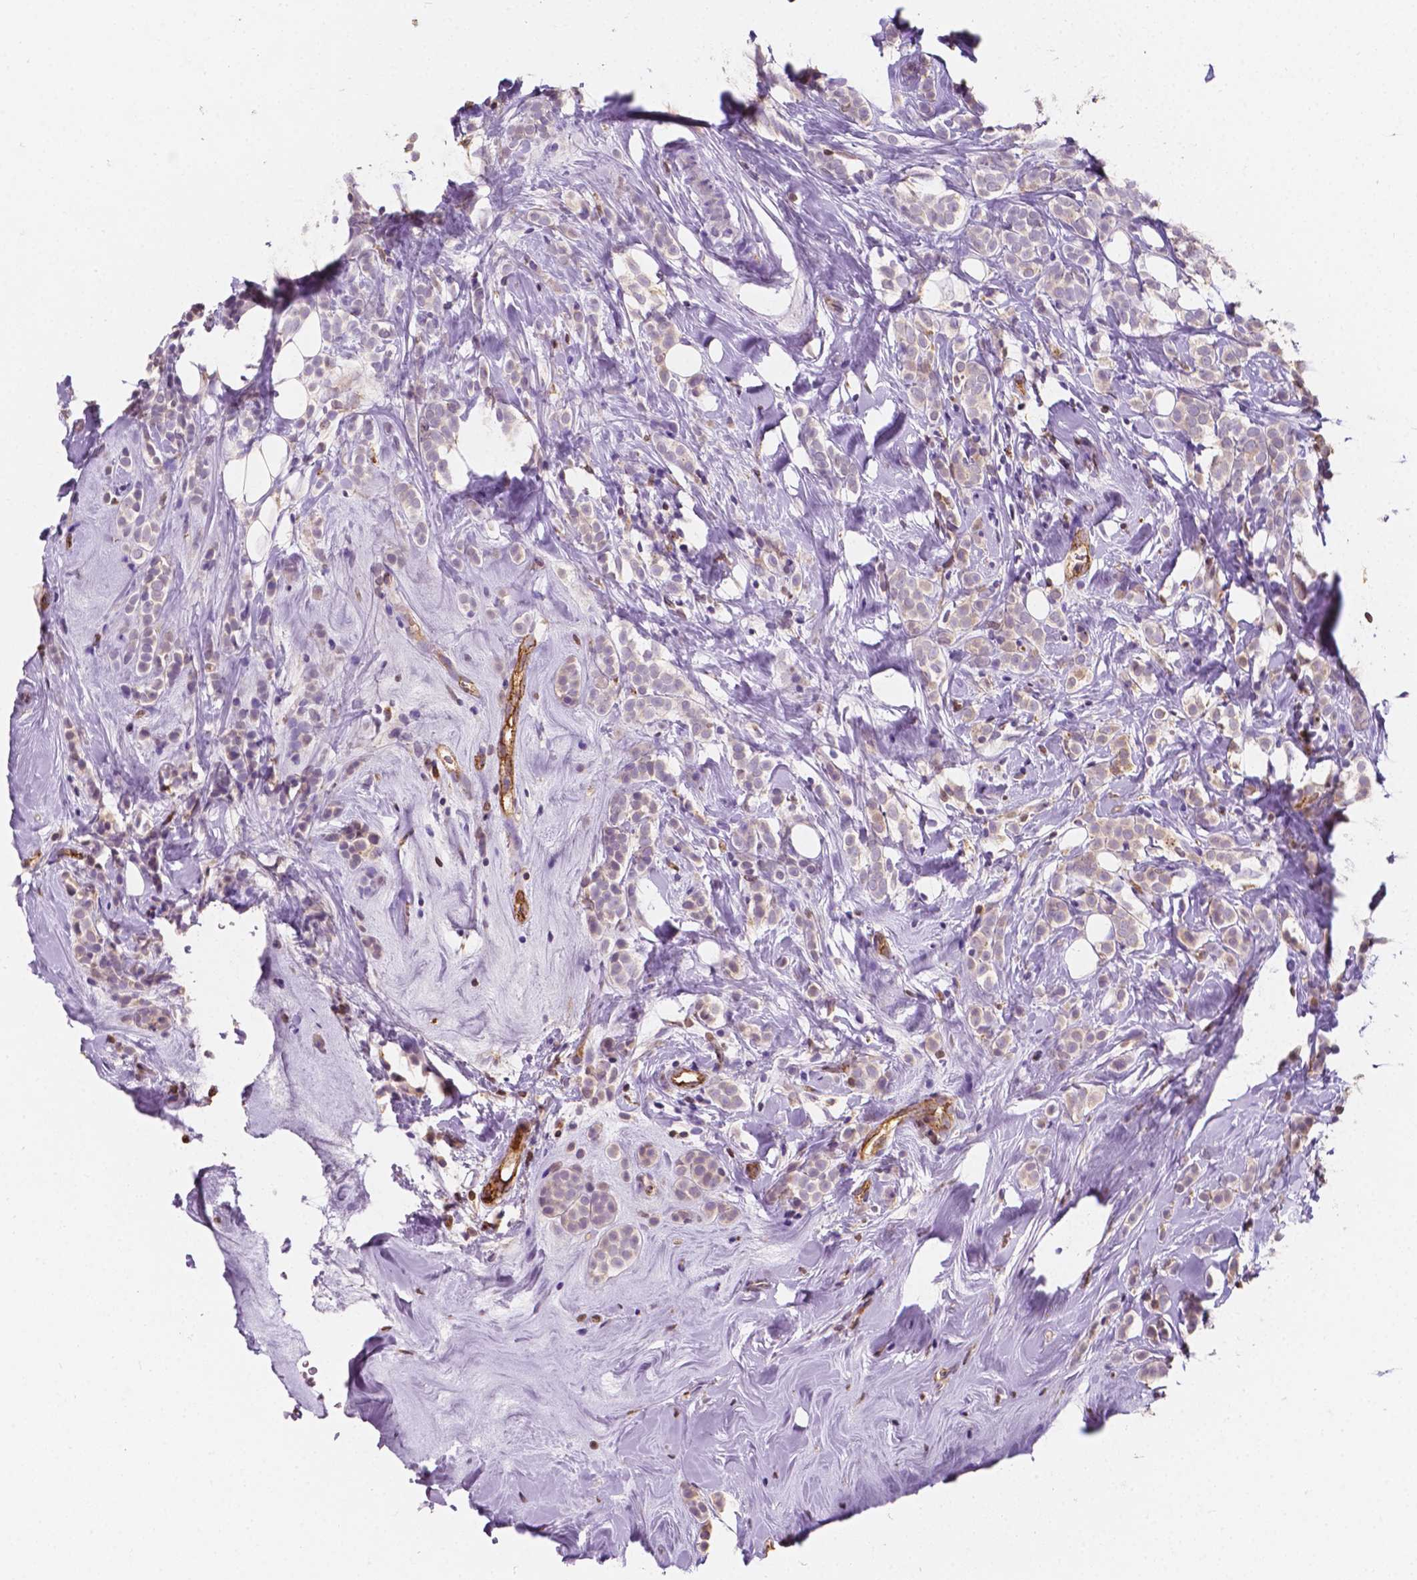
{"staining": {"intensity": "weak", "quantity": "<25%", "location": "cytoplasmic/membranous"}, "tissue": "breast cancer", "cell_type": "Tumor cells", "image_type": "cancer", "snomed": [{"axis": "morphology", "description": "Lobular carcinoma"}, {"axis": "topography", "description": "Breast"}], "caption": "DAB (3,3'-diaminobenzidine) immunohistochemical staining of human breast cancer (lobular carcinoma) reveals no significant positivity in tumor cells. (Stains: DAB (3,3'-diaminobenzidine) immunohistochemistry (IHC) with hematoxylin counter stain, Microscopy: brightfield microscopy at high magnification).", "gene": "SLC22A4", "patient": {"sex": "female", "age": 49}}